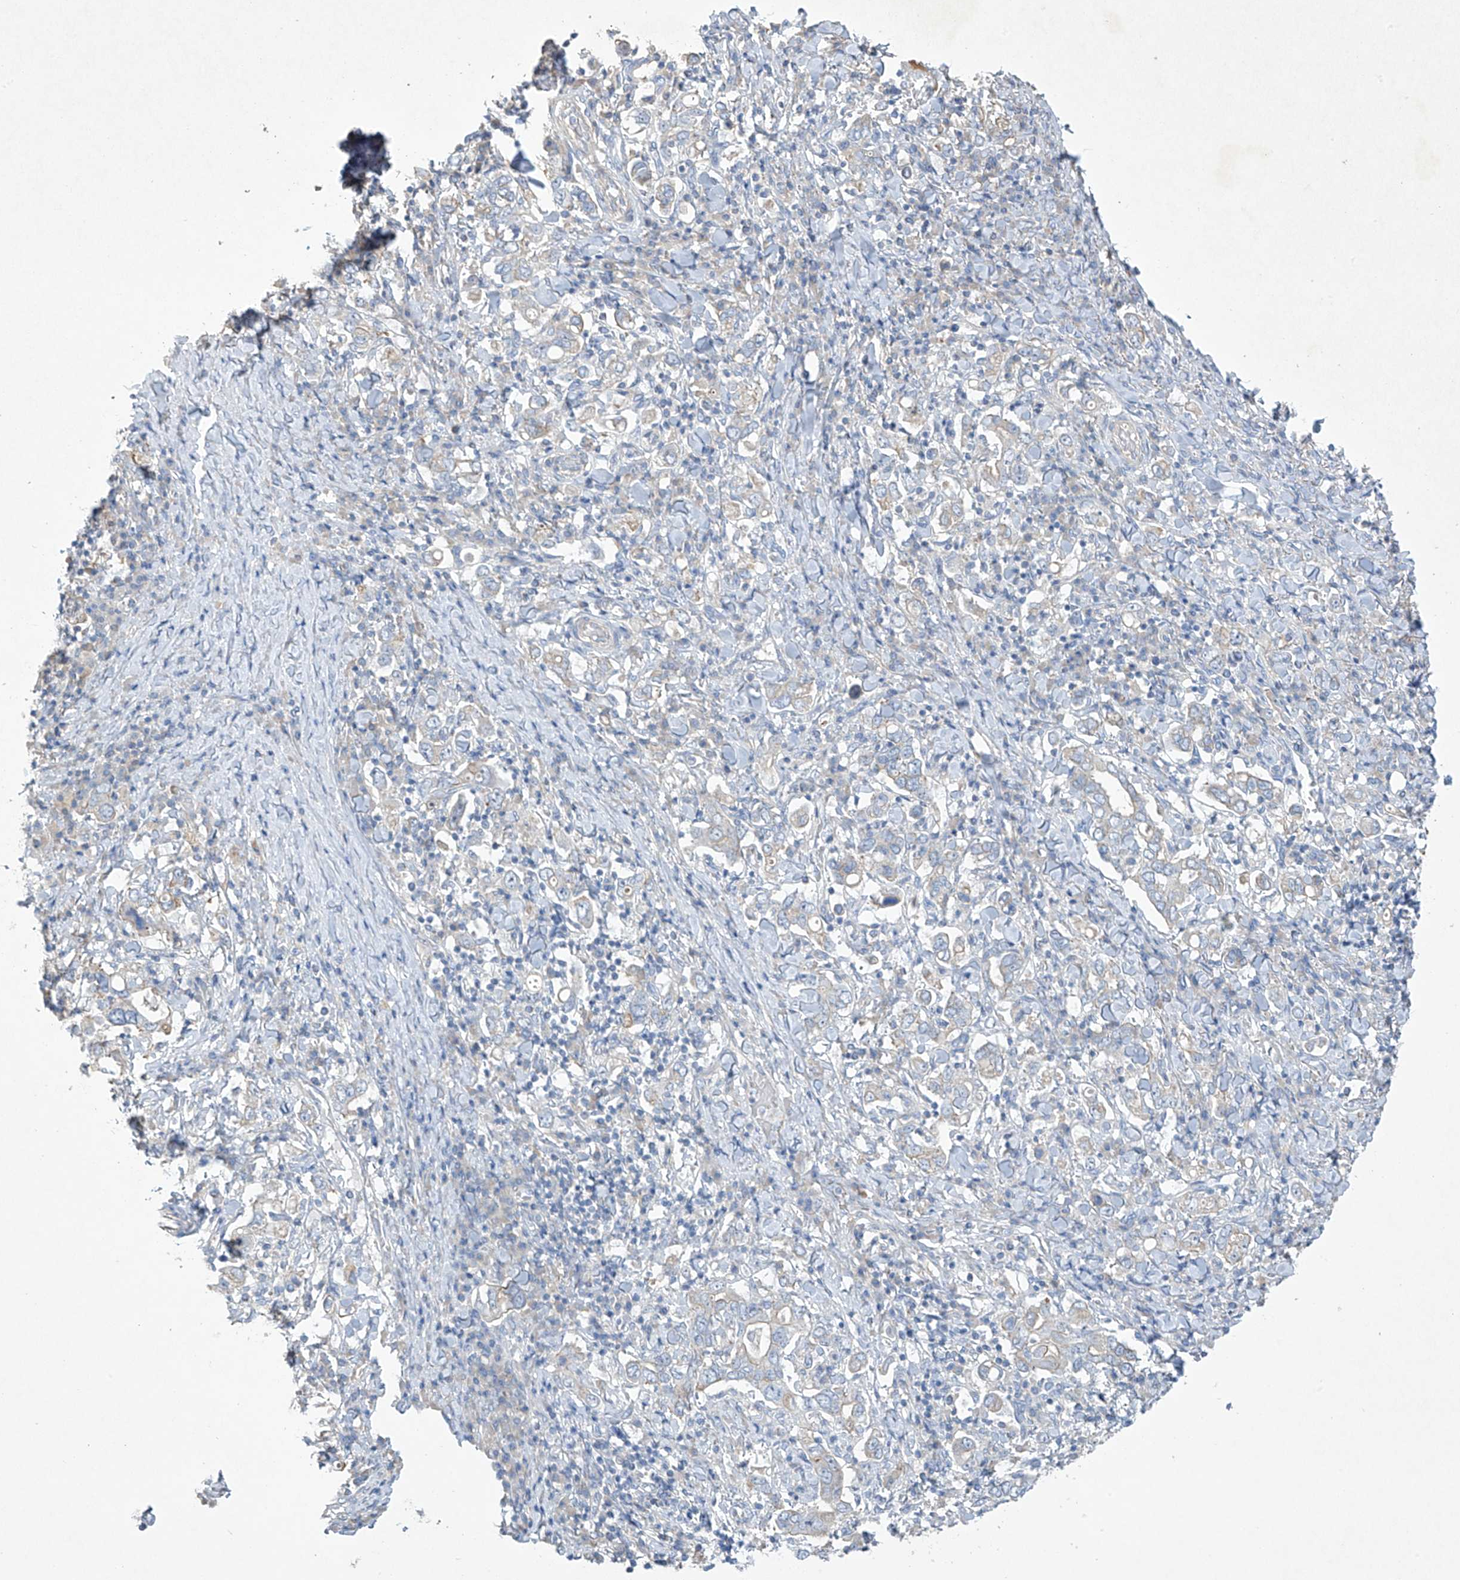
{"staining": {"intensity": "negative", "quantity": "none", "location": "none"}, "tissue": "stomach cancer", "cell_type": "Tumor cells", "image_type": "cancer", "snomed": [{"axis": "morphology", "description": "Adenocarcinoma, NOS"}, {"axis": "topography", "description": "Stomach, upper"}], "caption": "There is no significant expression in tumor cells of stomach cancer (adenocarcinoma).", "gene": "PRSS12", "patient": {"sex": "male", "age": 62}}